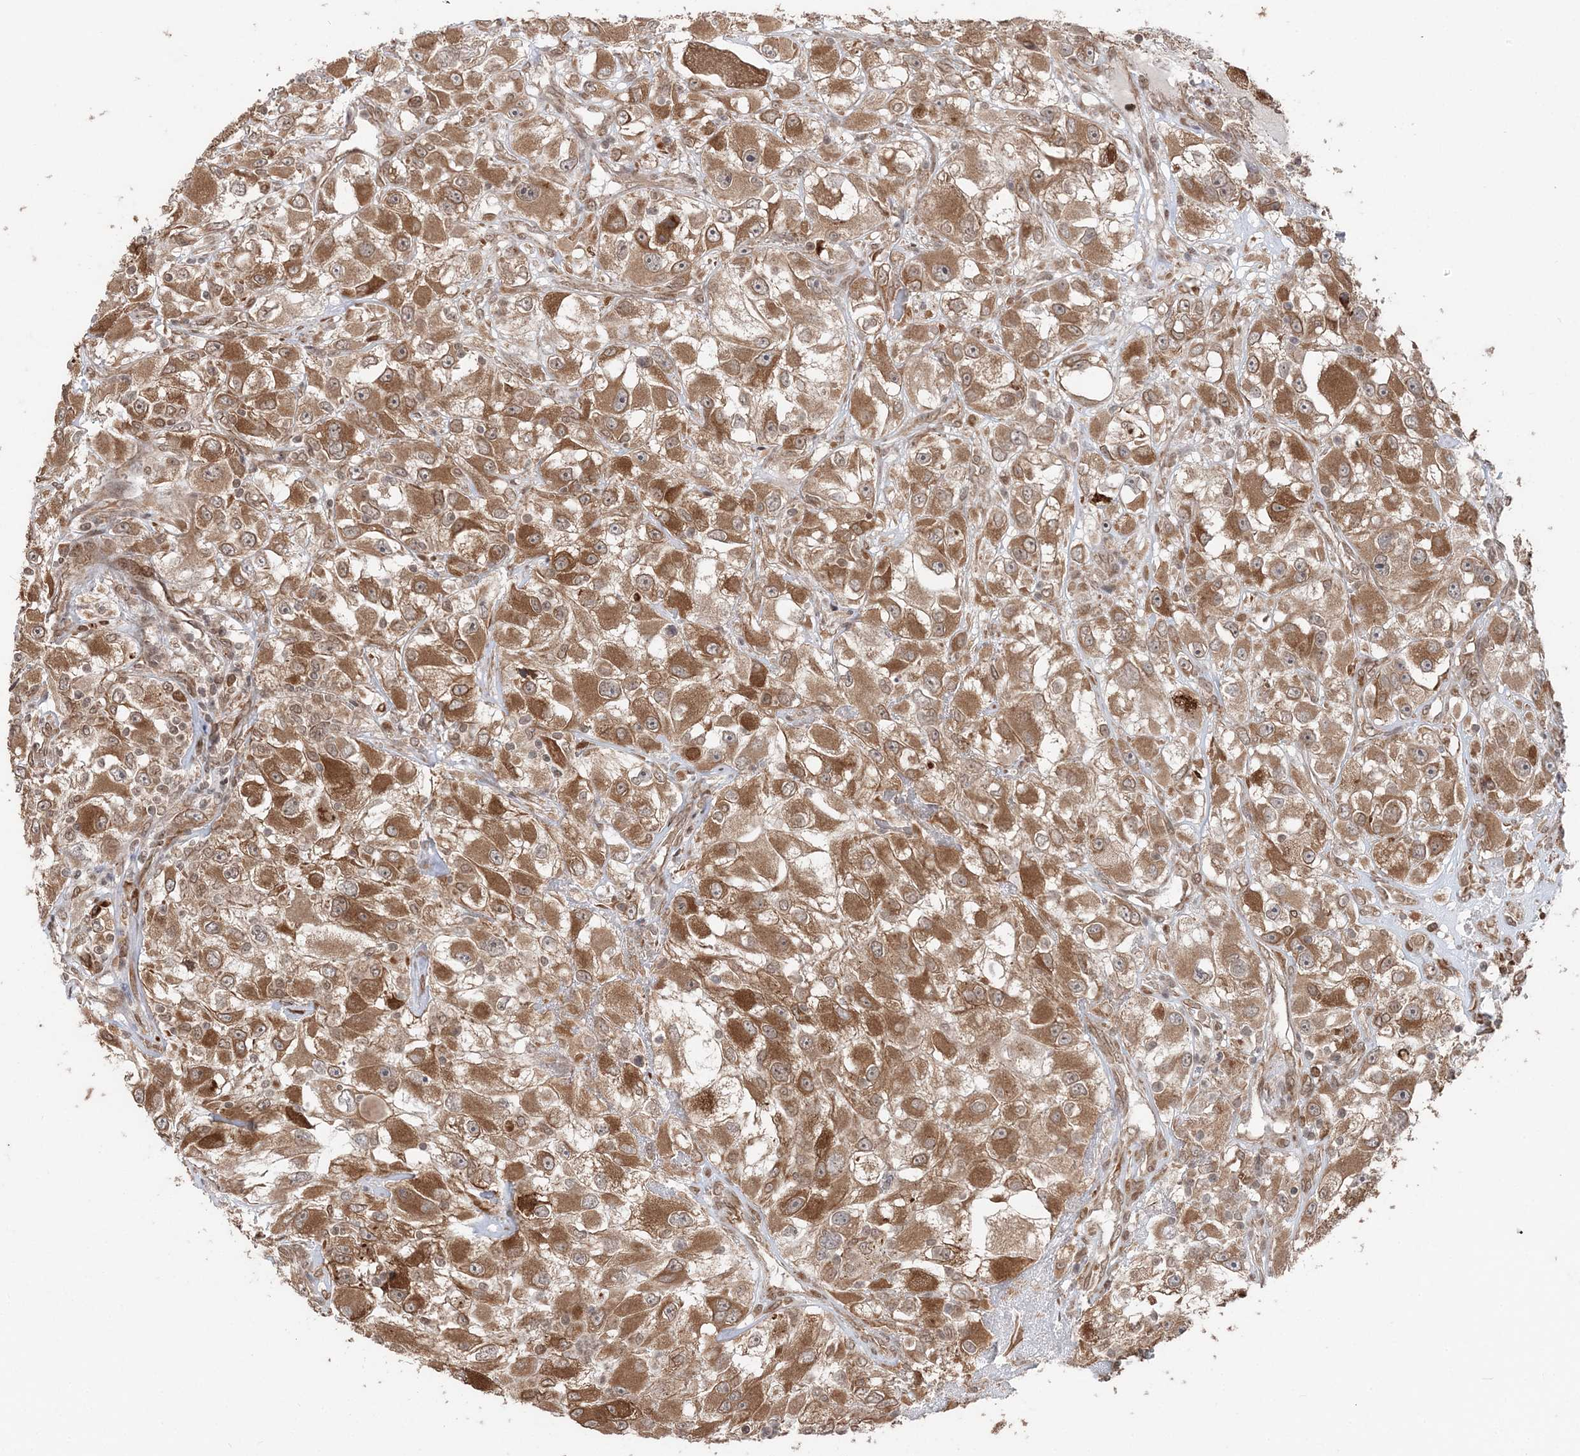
{"staining": {"intensity": "moderate", "quantity": ">75%", "location": "cytoplasmic/membranous"}, "tissue": "renal cancer", "cell_type": "Tumor cells", "image_type": "cancer", "snomed": [{"axis": "morphology", "description": "Adenocarcinoma, NOS"}, {"axis": "topography", "description": "Kidney"}], "caption": "Approximately >75% of tumor cells in human renal adenocarcinoma demonstrate moderate cytoplasmic/membranous protein staining as visualized by brown immunohistochemical staining.", "gene": "TMED10", "patient": {"sex": "female", "age": 52}}